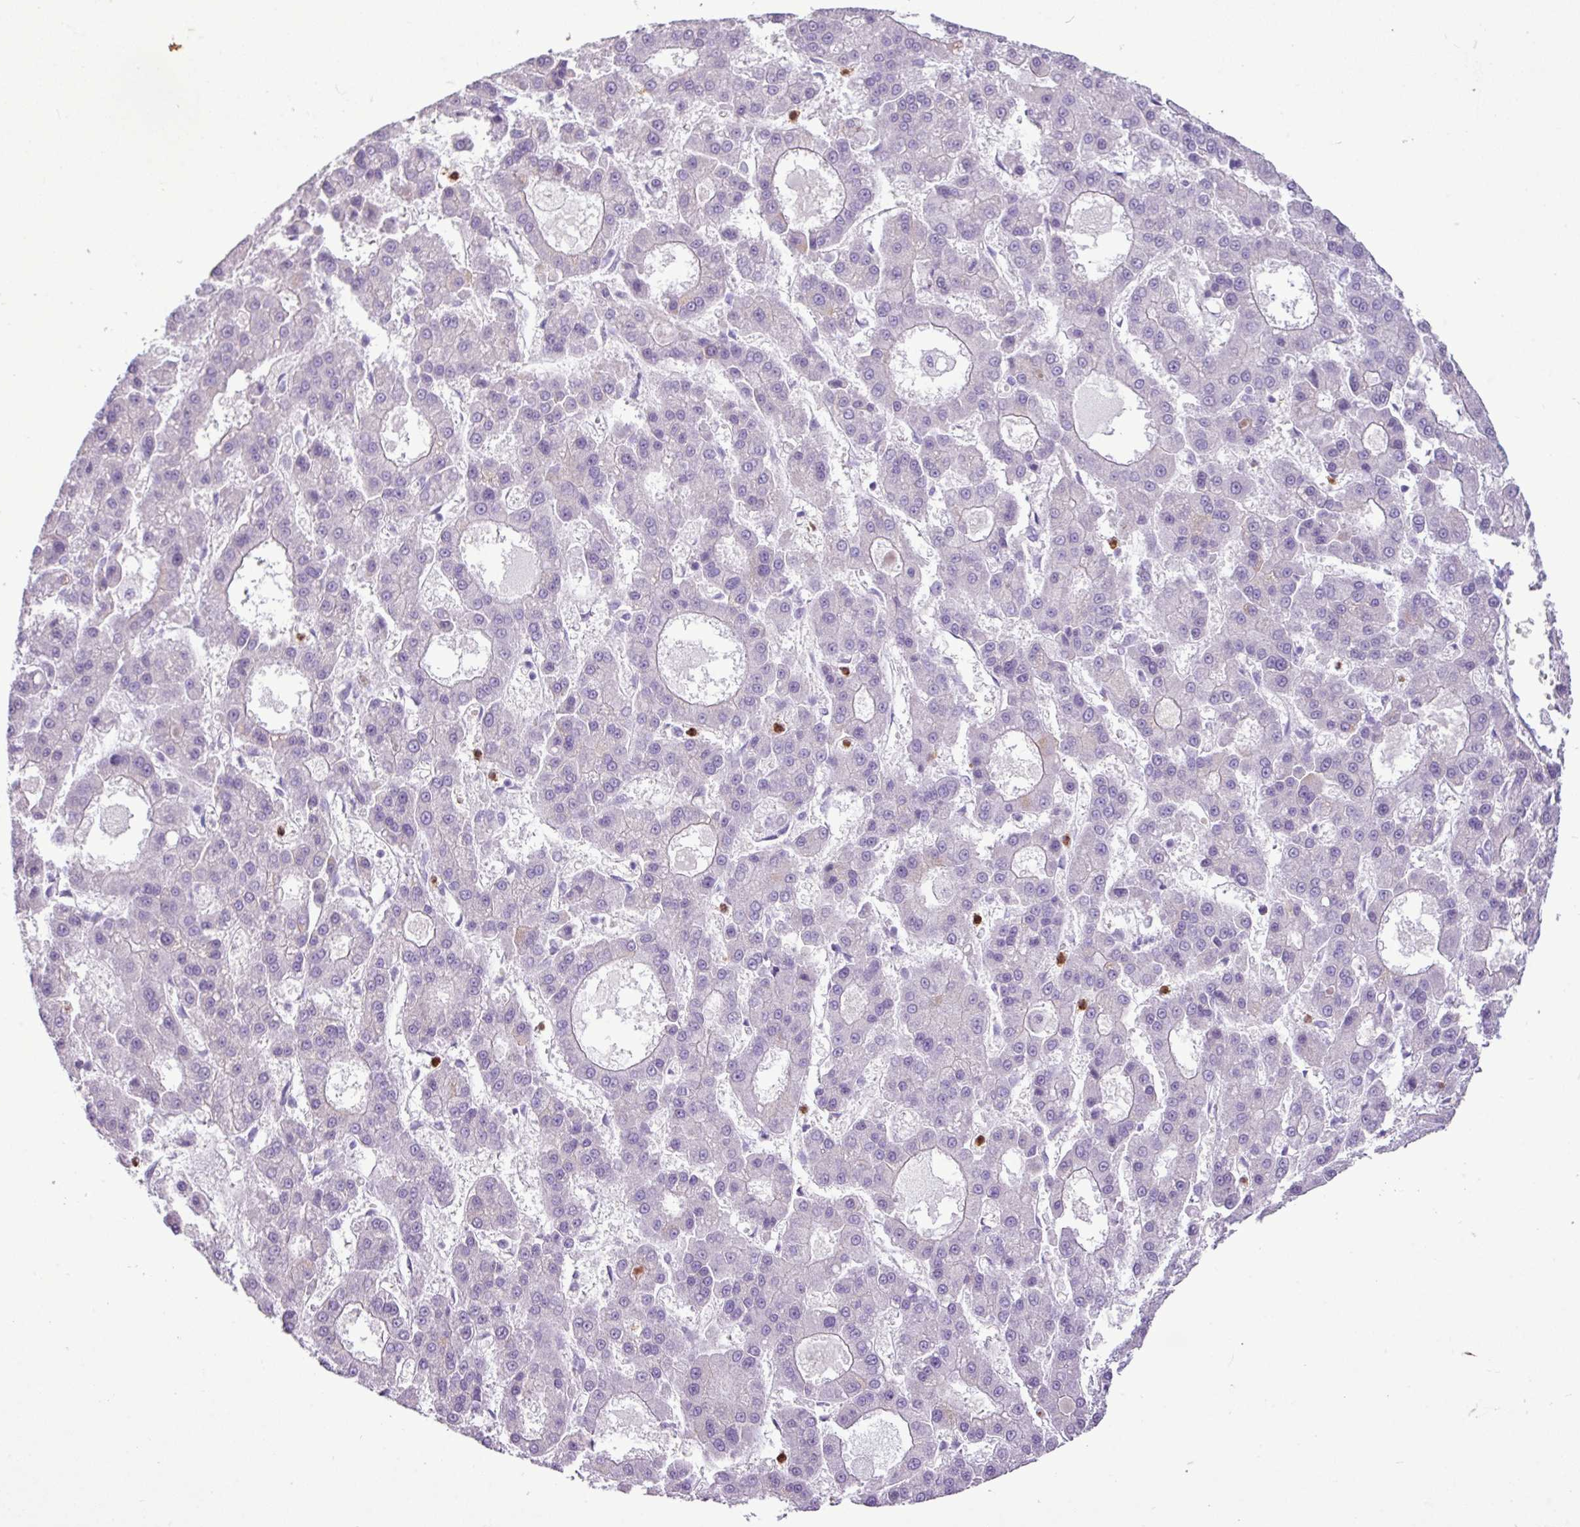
{"staining": {"intensity": "negative", "quantity": "none", "location": "none"}, "tissue": "liver cancer", "cell_type": "Tumor cells", "image_type": "cancer", "snomed": [{"axis": "morphology", "description": "Carcinoma, Hepatocellular, NOS"}, {"axis": "topography", "description": "Liver"}], "caption": "Liver hepatocellular carcinoma was stained to show a protein in brown. There is no significant staining in tumor cells.", "gene": "ZSCAN5A", "patient": {"sex": "male", "age": 70}}